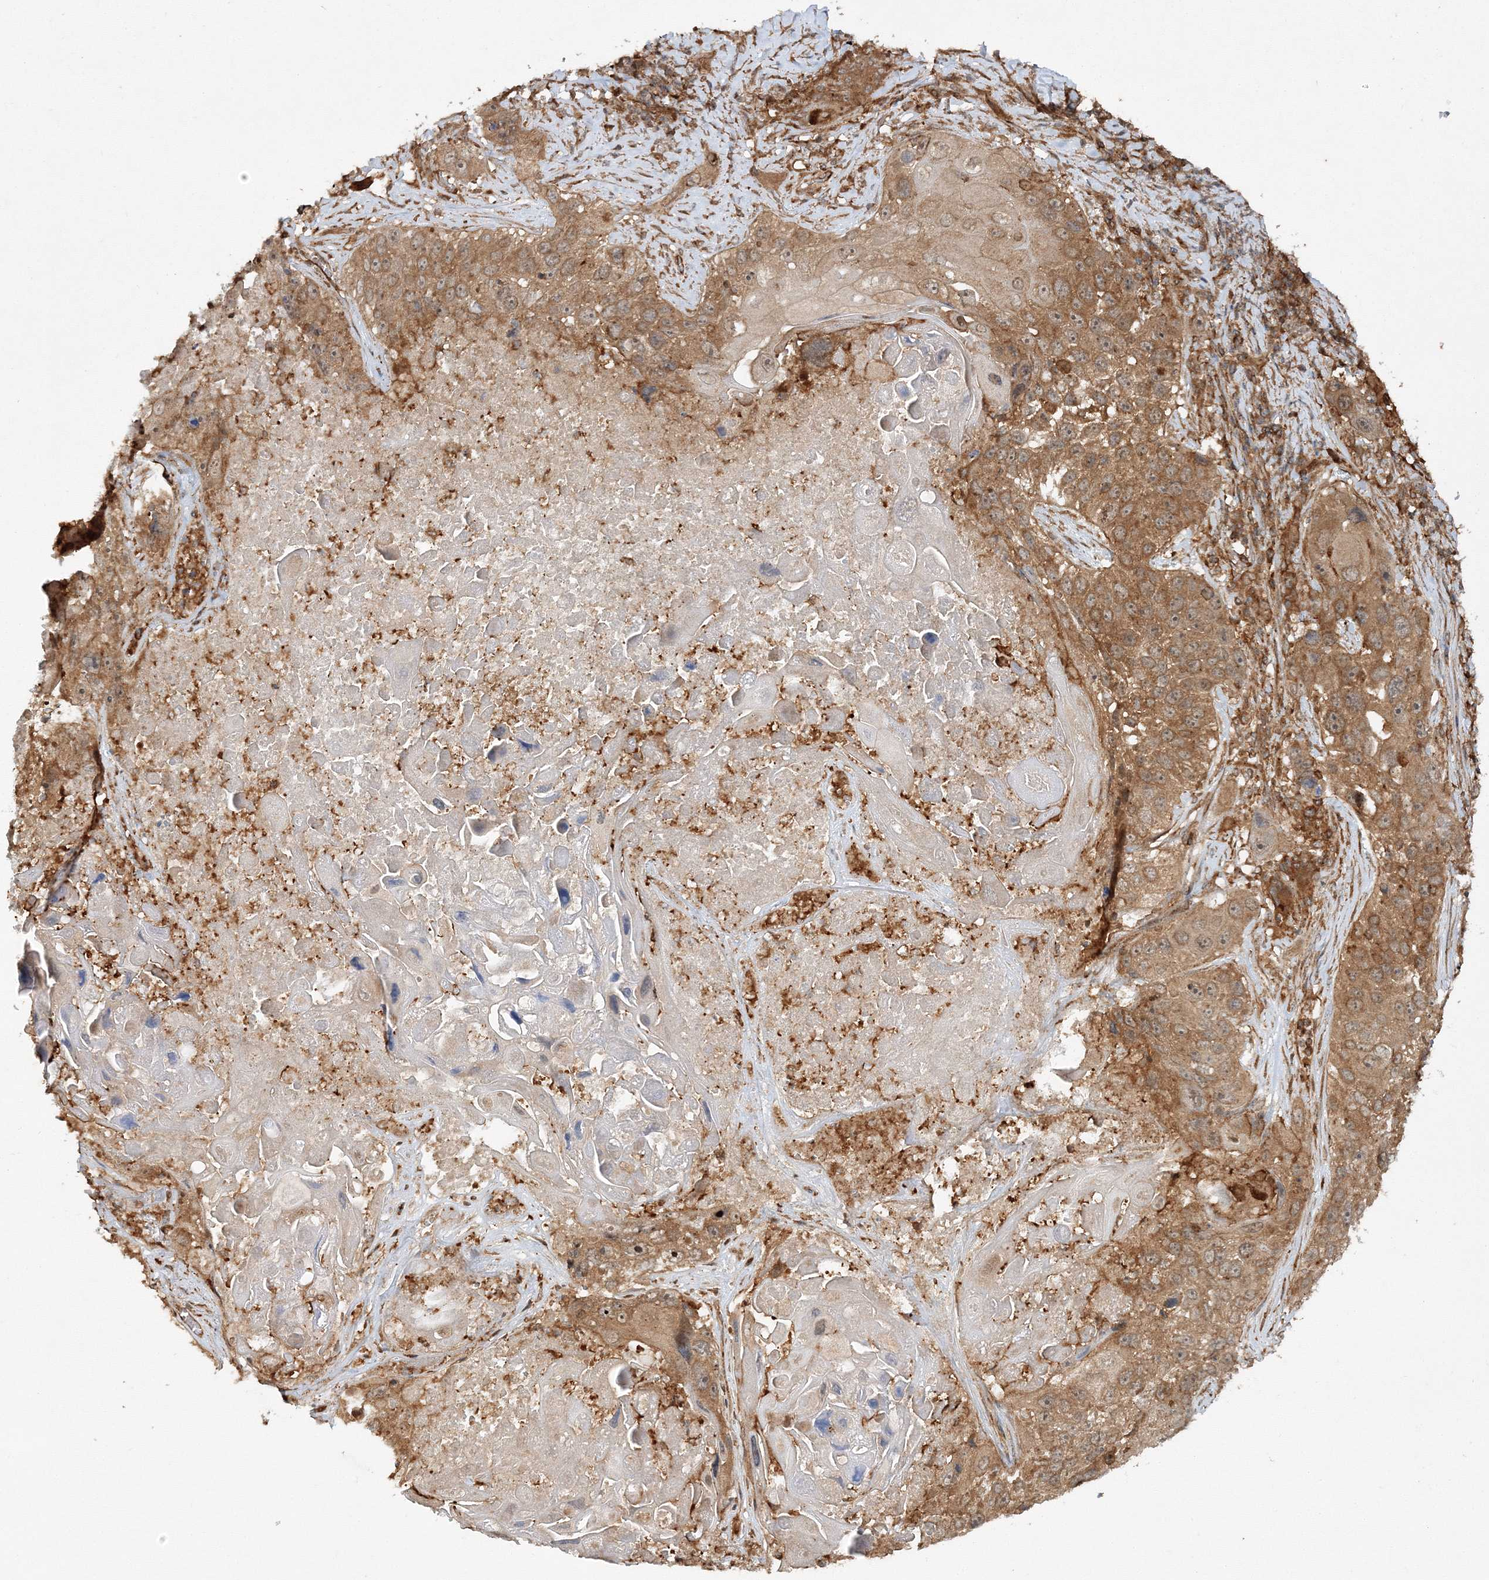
{"staining": {"intensity": "moderate", "quantity": ">75%", "location": "cytoplasmic/membranous"}, "tissue": "lung cancer", "cell_type": "Tumor cells", "image_type": "cancer", "snomed": [{"axis": "morphology", "description": "Squamous cell carcinoma, NOS"}, {"axis": "topography", "description": "Lung"}], "caption": "High-power microscopy captured an immunohistochemistry (IHC) image of squamous cell carcinoma (lung), revealing moderate cytoplasmic/membranous expression in approximately >75% of tumor cells. (Brightfield microscopy of DAB IHC at high magnification).", "gene": "WDR37", "patient": {"sex": "male", "age": 61}}